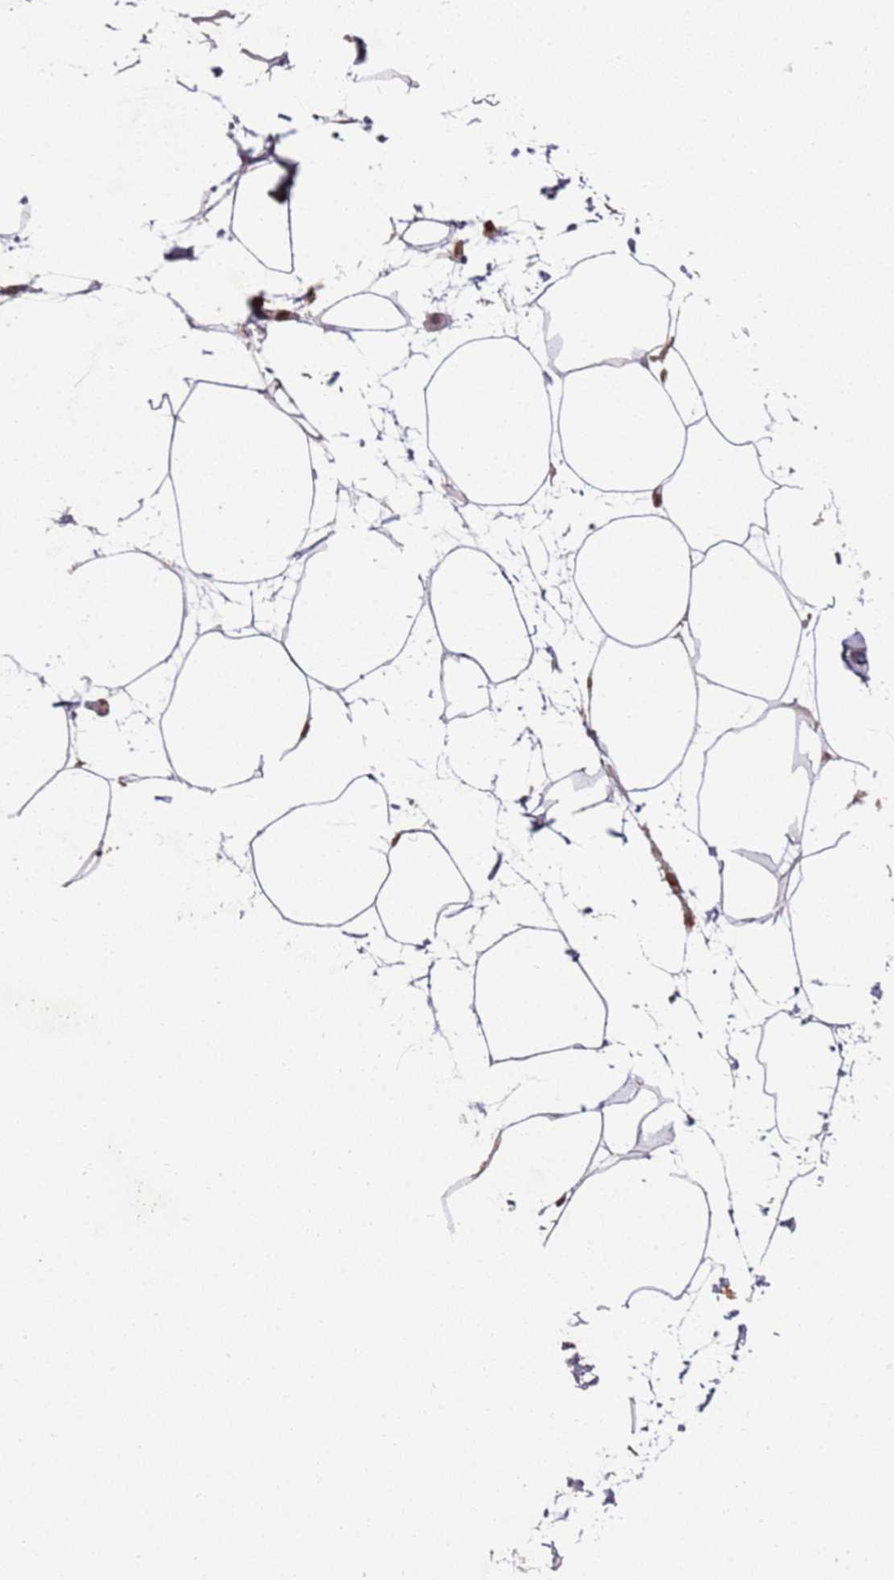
{"staining": {"intensity": "strong", "quantity": ">75%", "location": "nuclear"}, "tissue": "adipose tissue", "cell_type": "Adipocytes", "image_type": "normal", "snomed": [{"axis": "morphology", "description": "Normal tissue, NOS"}, {"axis": "topography", "description": "Adipose tissue"}], "caption": "Immunohistochemistry histopathology image of normal adipose tissue: adipose tissue stained using immunohistochemistry (IHC) displays high levels of strong protein expression localized specifically in the nuclear of adipocytes, appearing as a nuclear brown color.", "gene": "TENT4A", "patient": {"sex": "female", "age": 37}}